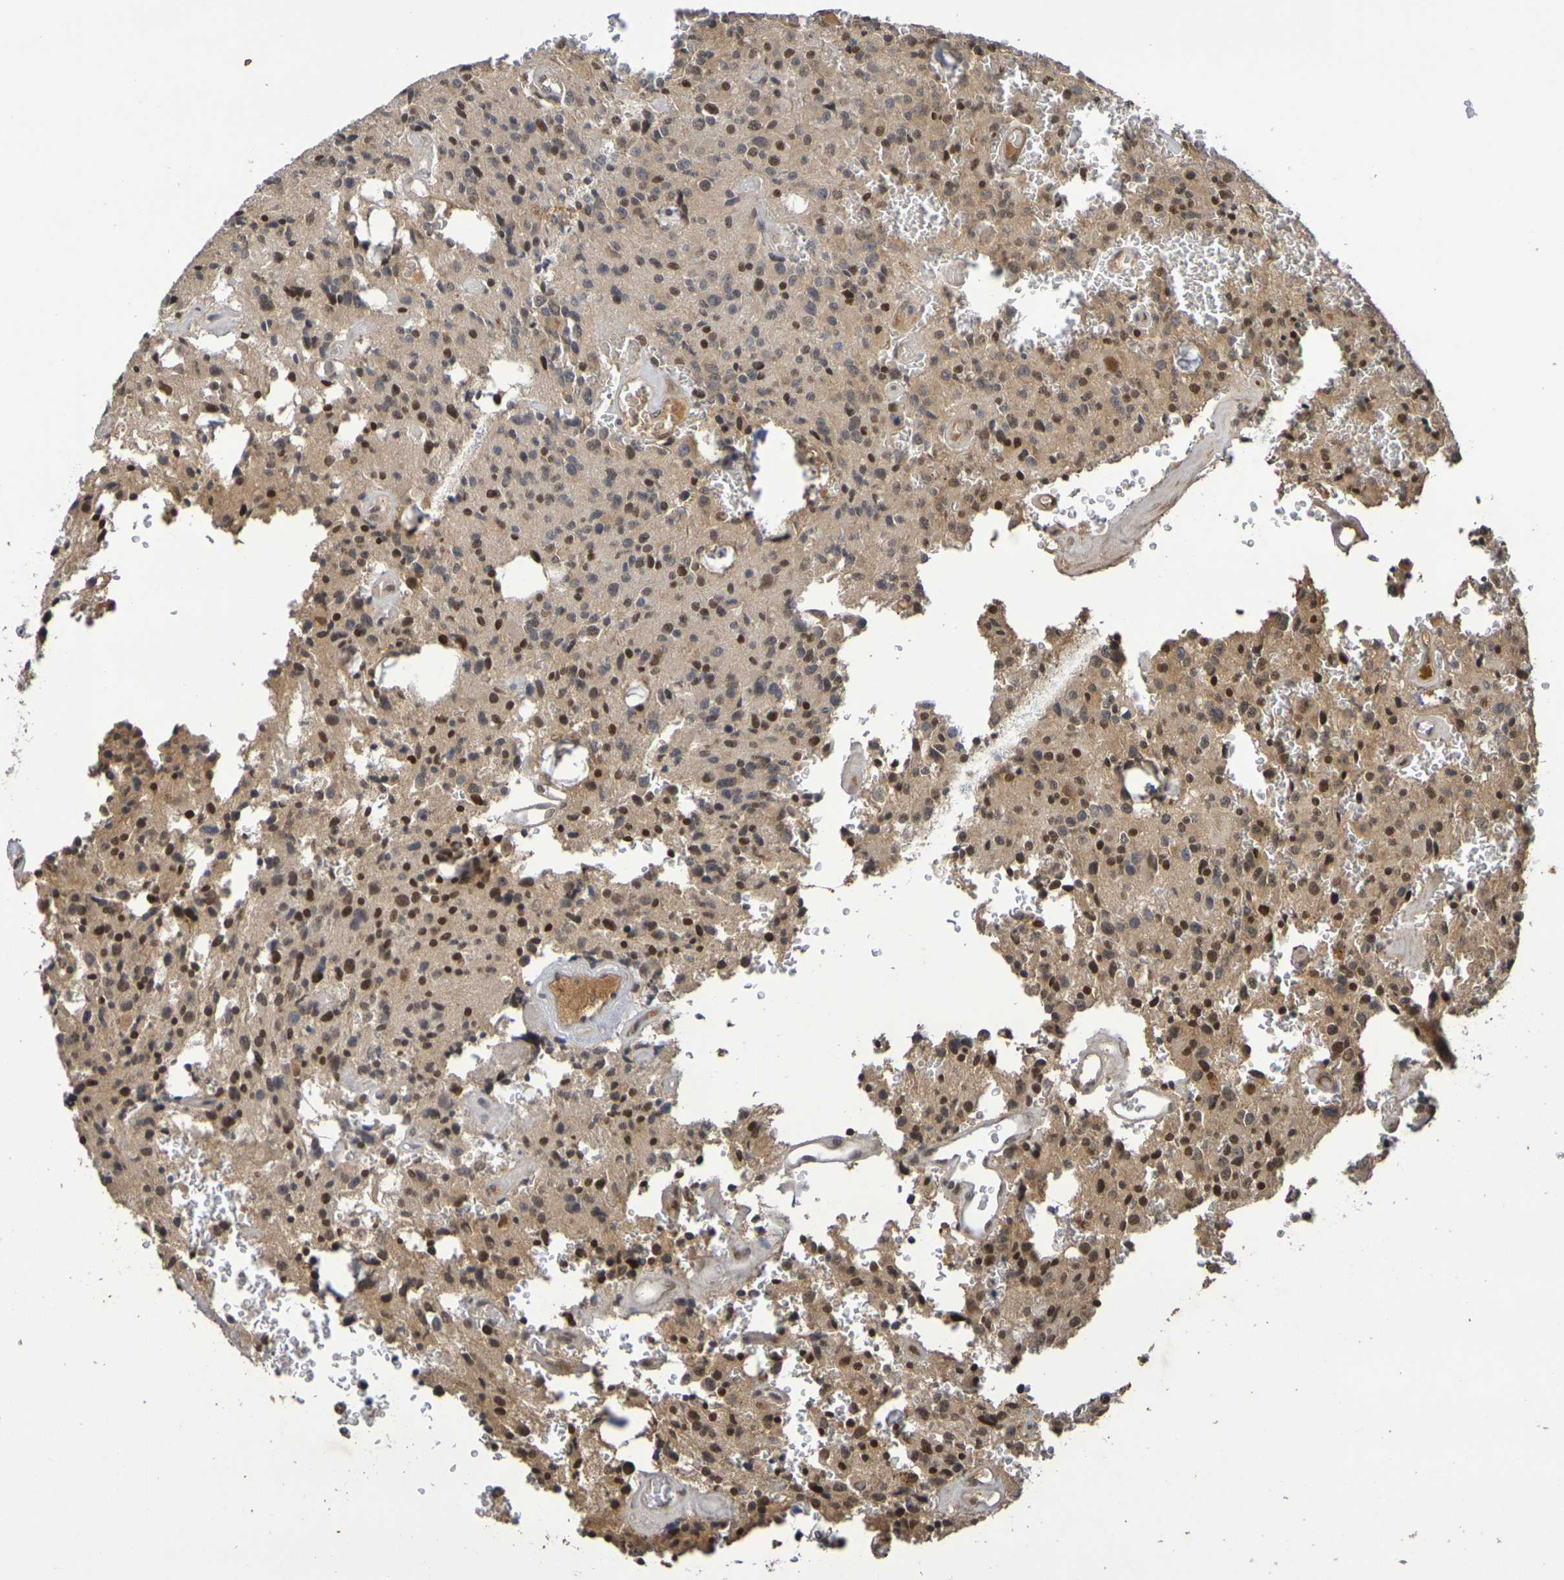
{"staining": {"intensity": "moderate", "quantity": ">75%", "location": "cytoplasmic/membranous,nuclear"}, "tissue": "glioma", "cell_type": "Tumor cells", "image_type": "cancer", "snomed": [{"axis": "morphology", "description": "Glioma, malignant, Low grade"}, {"axis": "topography", "description": "Brain"}], "caption": "Brown immunohistochemical staining in low-grade glioma (malignant) exhibits moderate cytoplasmic/membranous and nuclear expression in approximately >75% of tumor cells.", "gene": "TERF2", "patient": {"sex": "male", "age": 58}}